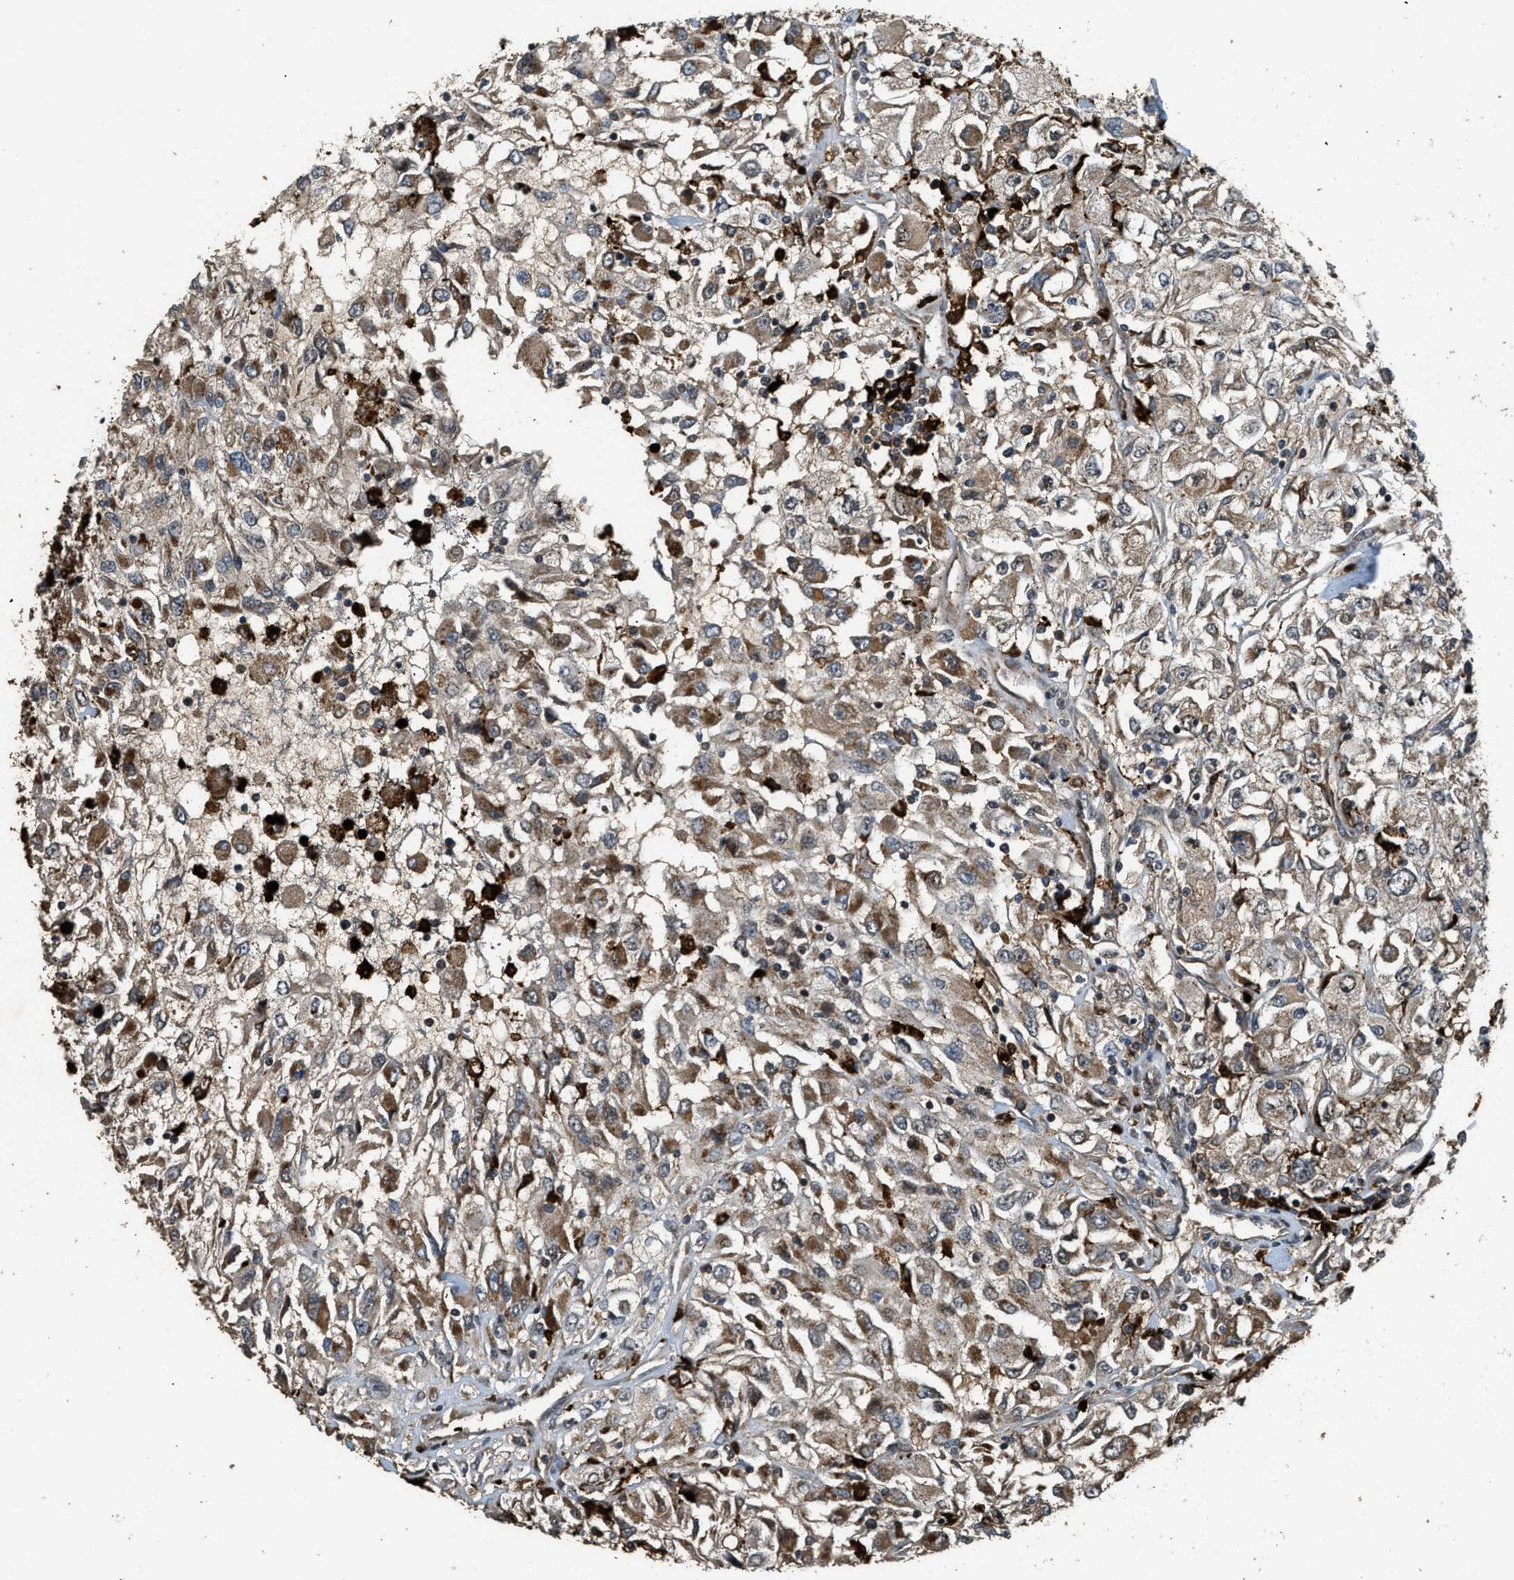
{"staining": {"intensity": "moderate", "quantity": ">75%", "location": "cytoplasmic/membranous"}, "tissue": "renal cancer", "cell_type": "Tumor cells", "image_type": "cancer", "snomed": [{"axis": "morphology", "description": "Adenocarcinoma, NOS"}, {"axis": "topography", "description": "Kidney"}], "caption": "This is a micrograph of IHC staining of adenocarcinoma (renal), which shows moderate expression in the cytoplasmic/membranous of tumor cells.", "gene": "RNF141", "patient": {"sex": "female", "age": 52}}